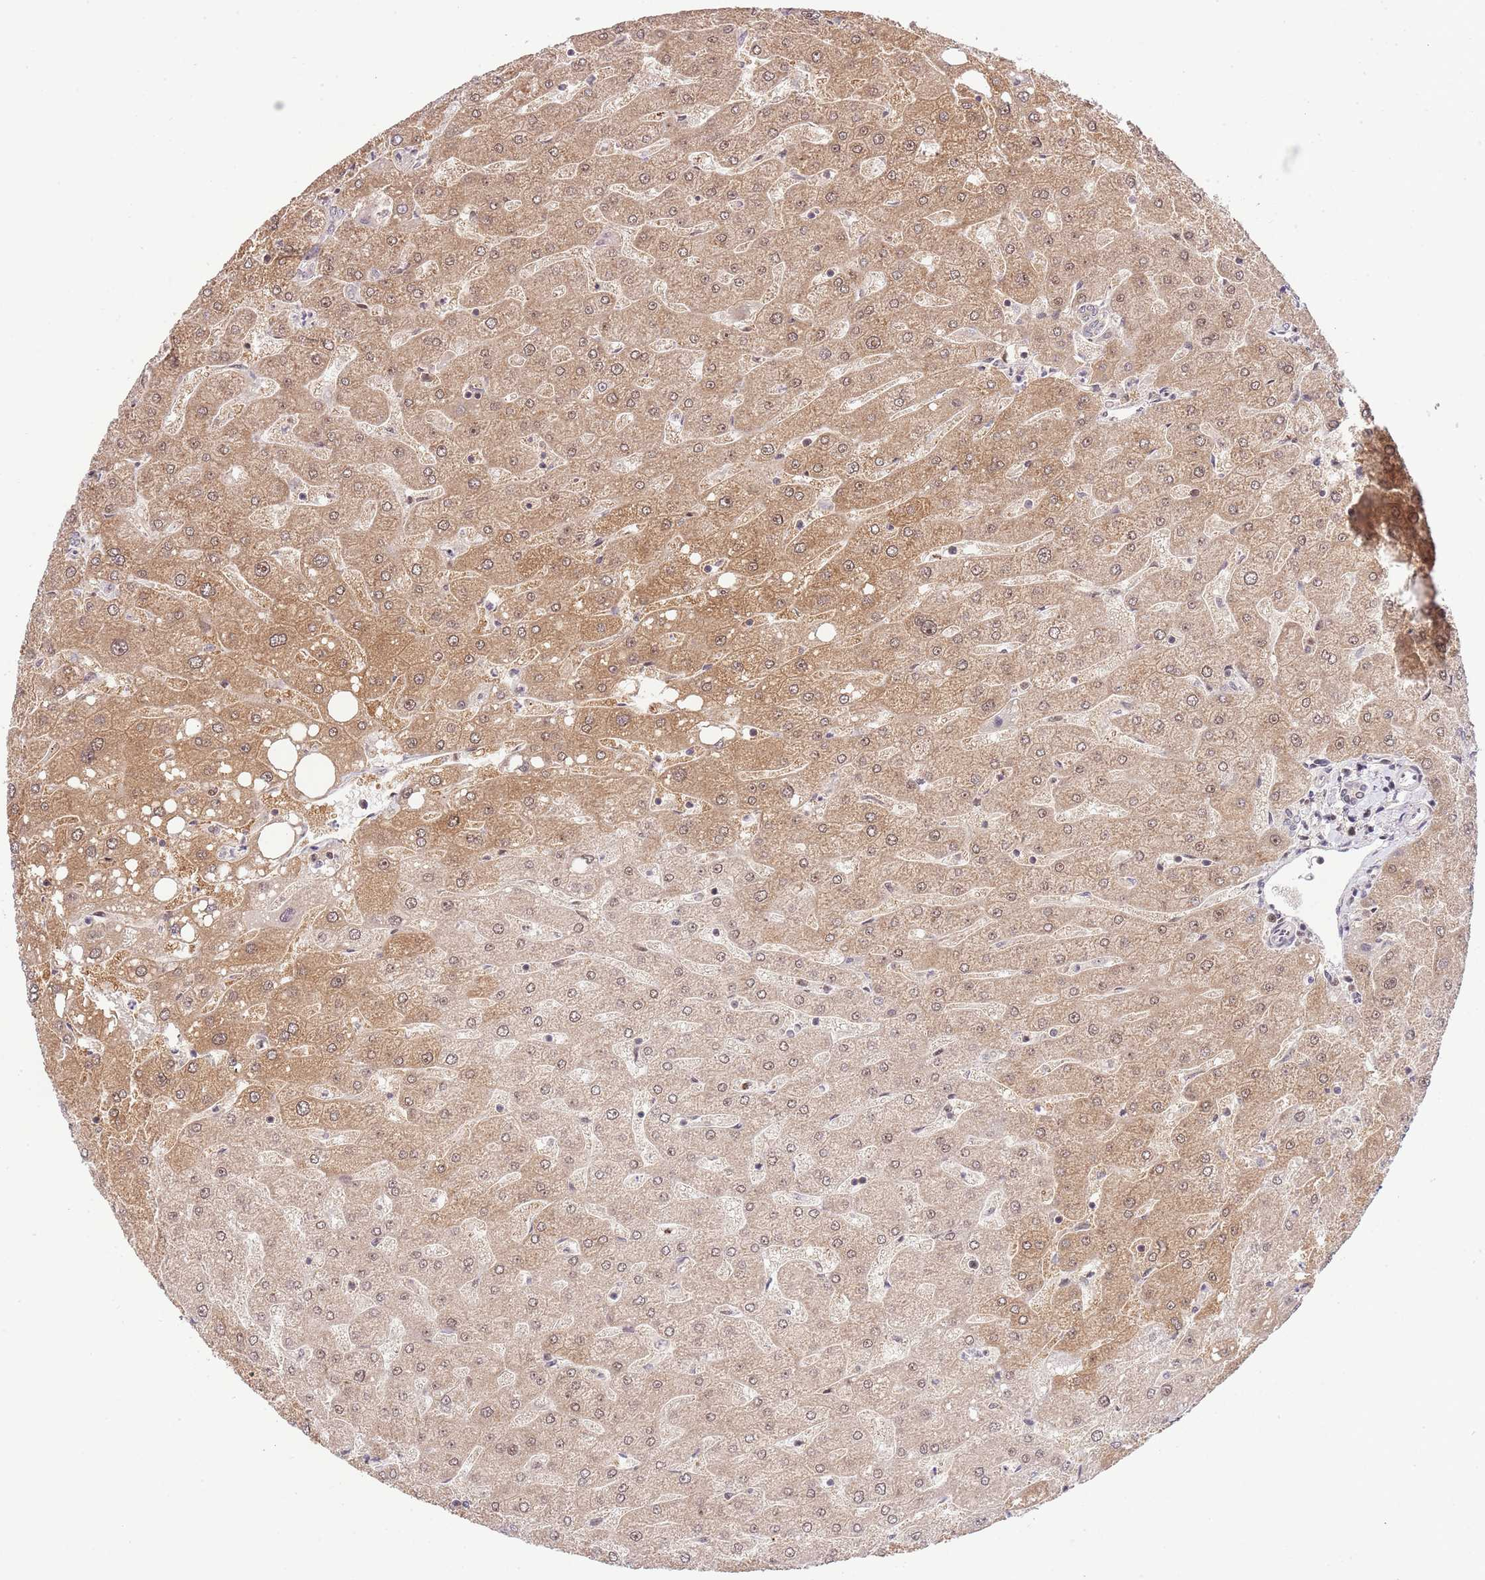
{"staining": {"intensity": "weak", "quantity": ">75%", "location": "cytoplasmic/membranous"}, "tissue": "liver", "cell_type": "Cholangiocytes", "image_type": "normal", "snomed": [{"axis": "morphology", "description": "Normal tissue, NOS"}, {"axis": "topography", "description": "Liver"}], "caption": "Immunohistochemical staining of benign human liver displays >75% levels of weak cytoplasmic/membranous protein staining in approximately >75% of cholangiocytes.", "gene": "CHD1", "patient": {"sex": "male", "age": 67}}